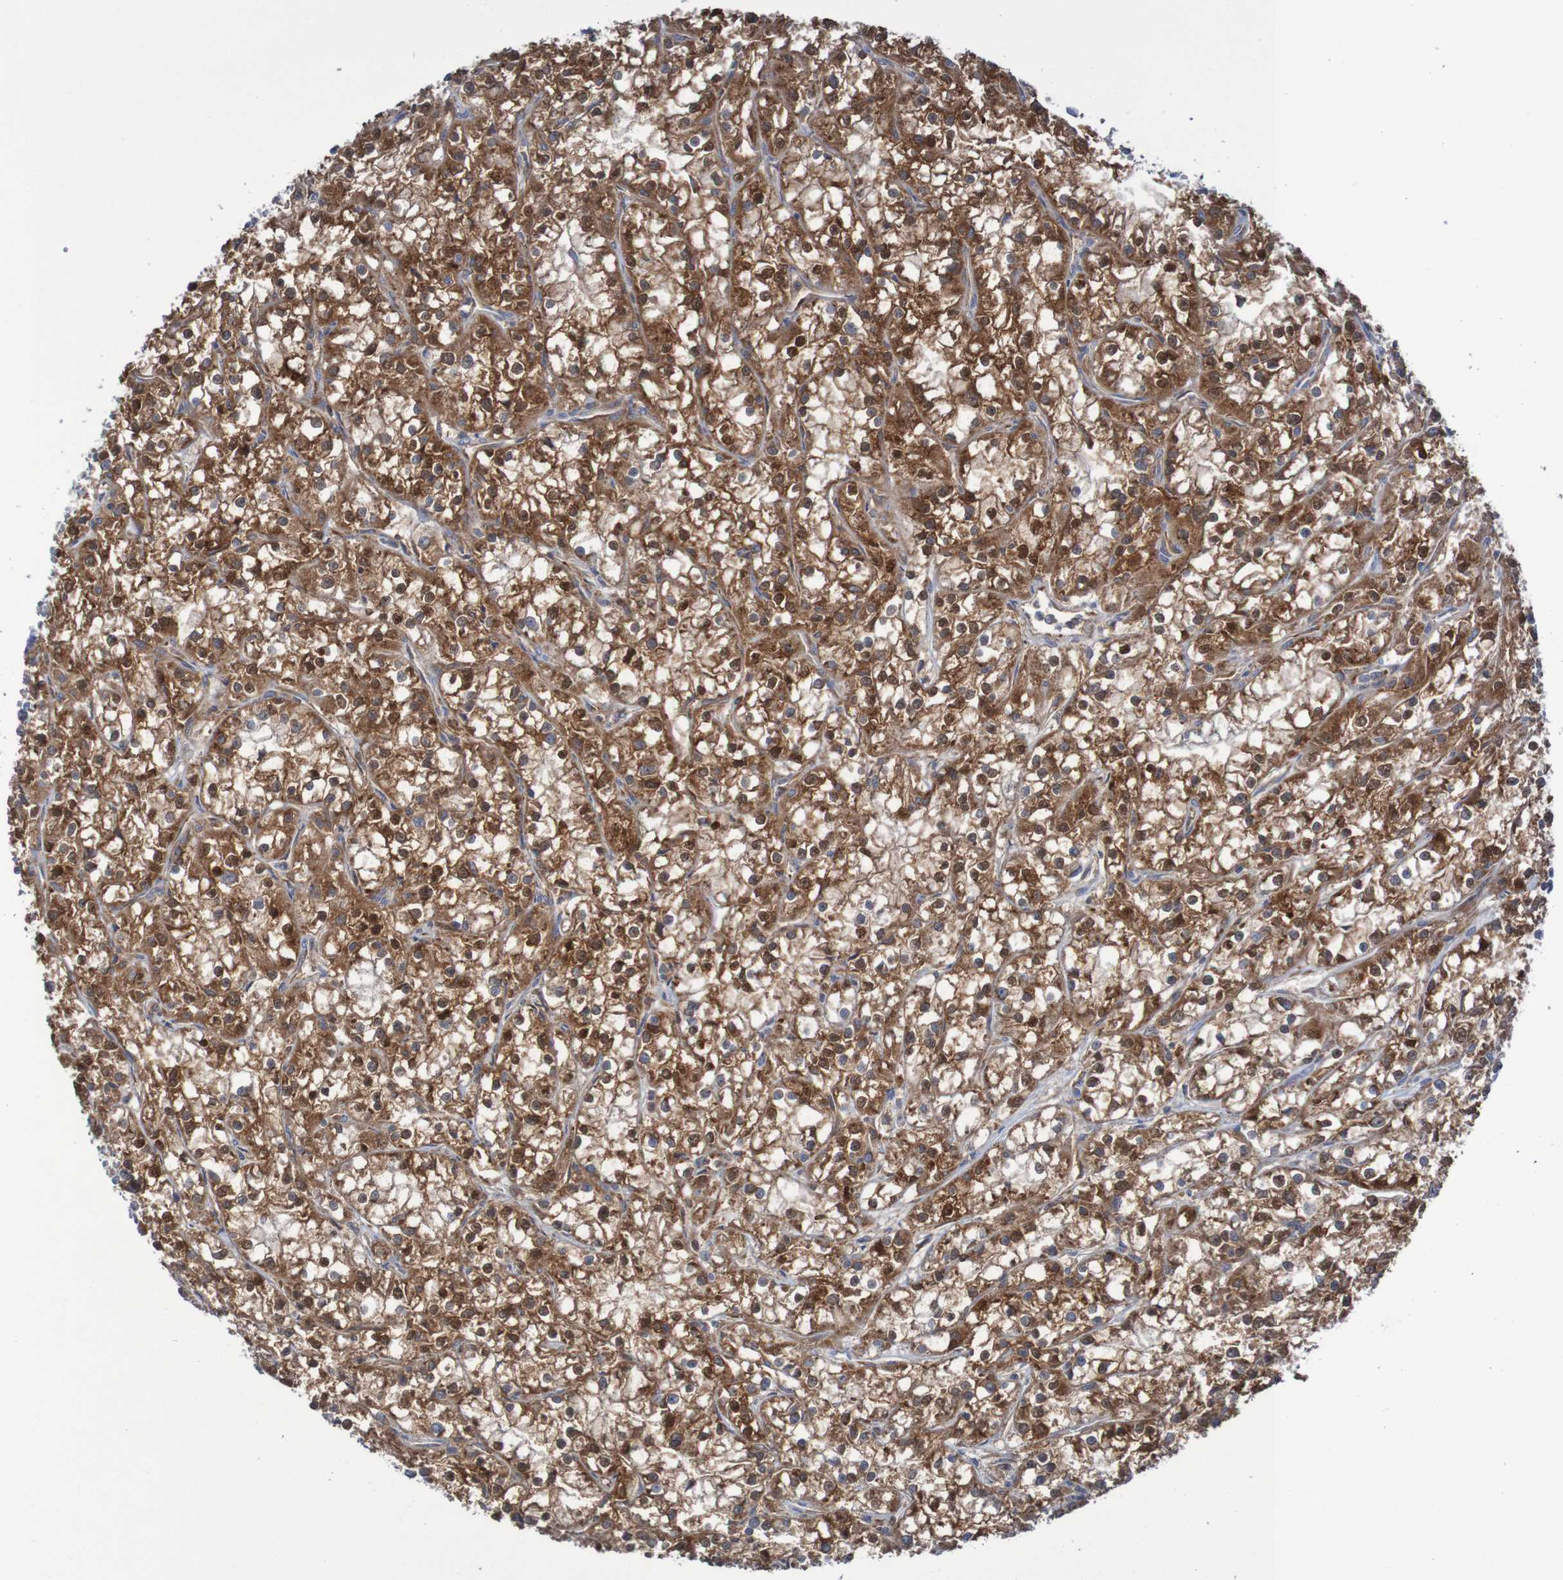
{"staining": {"intensity": "strong", "quantity": ">75%", "location": "cytoplasmic/membranous,nuclear"}, "tissue": "renal cancer", "cell_type": "Tumor cells", "image_type": "cancer", "snomed": [{"axis": "morphology", "description": "Adenocarcinoma, NOS"}, {"axis": "topography", "description": "Kidney"}], "caption": "Protein expression analysis of human renal cancer (adenocarcinoma) reveals strong cytoplasmic/membranous and nuclear staining in approximately >75% of tumor cells.", "gene": "FXR2", "patient": {"sex": "female", "age": 52}}